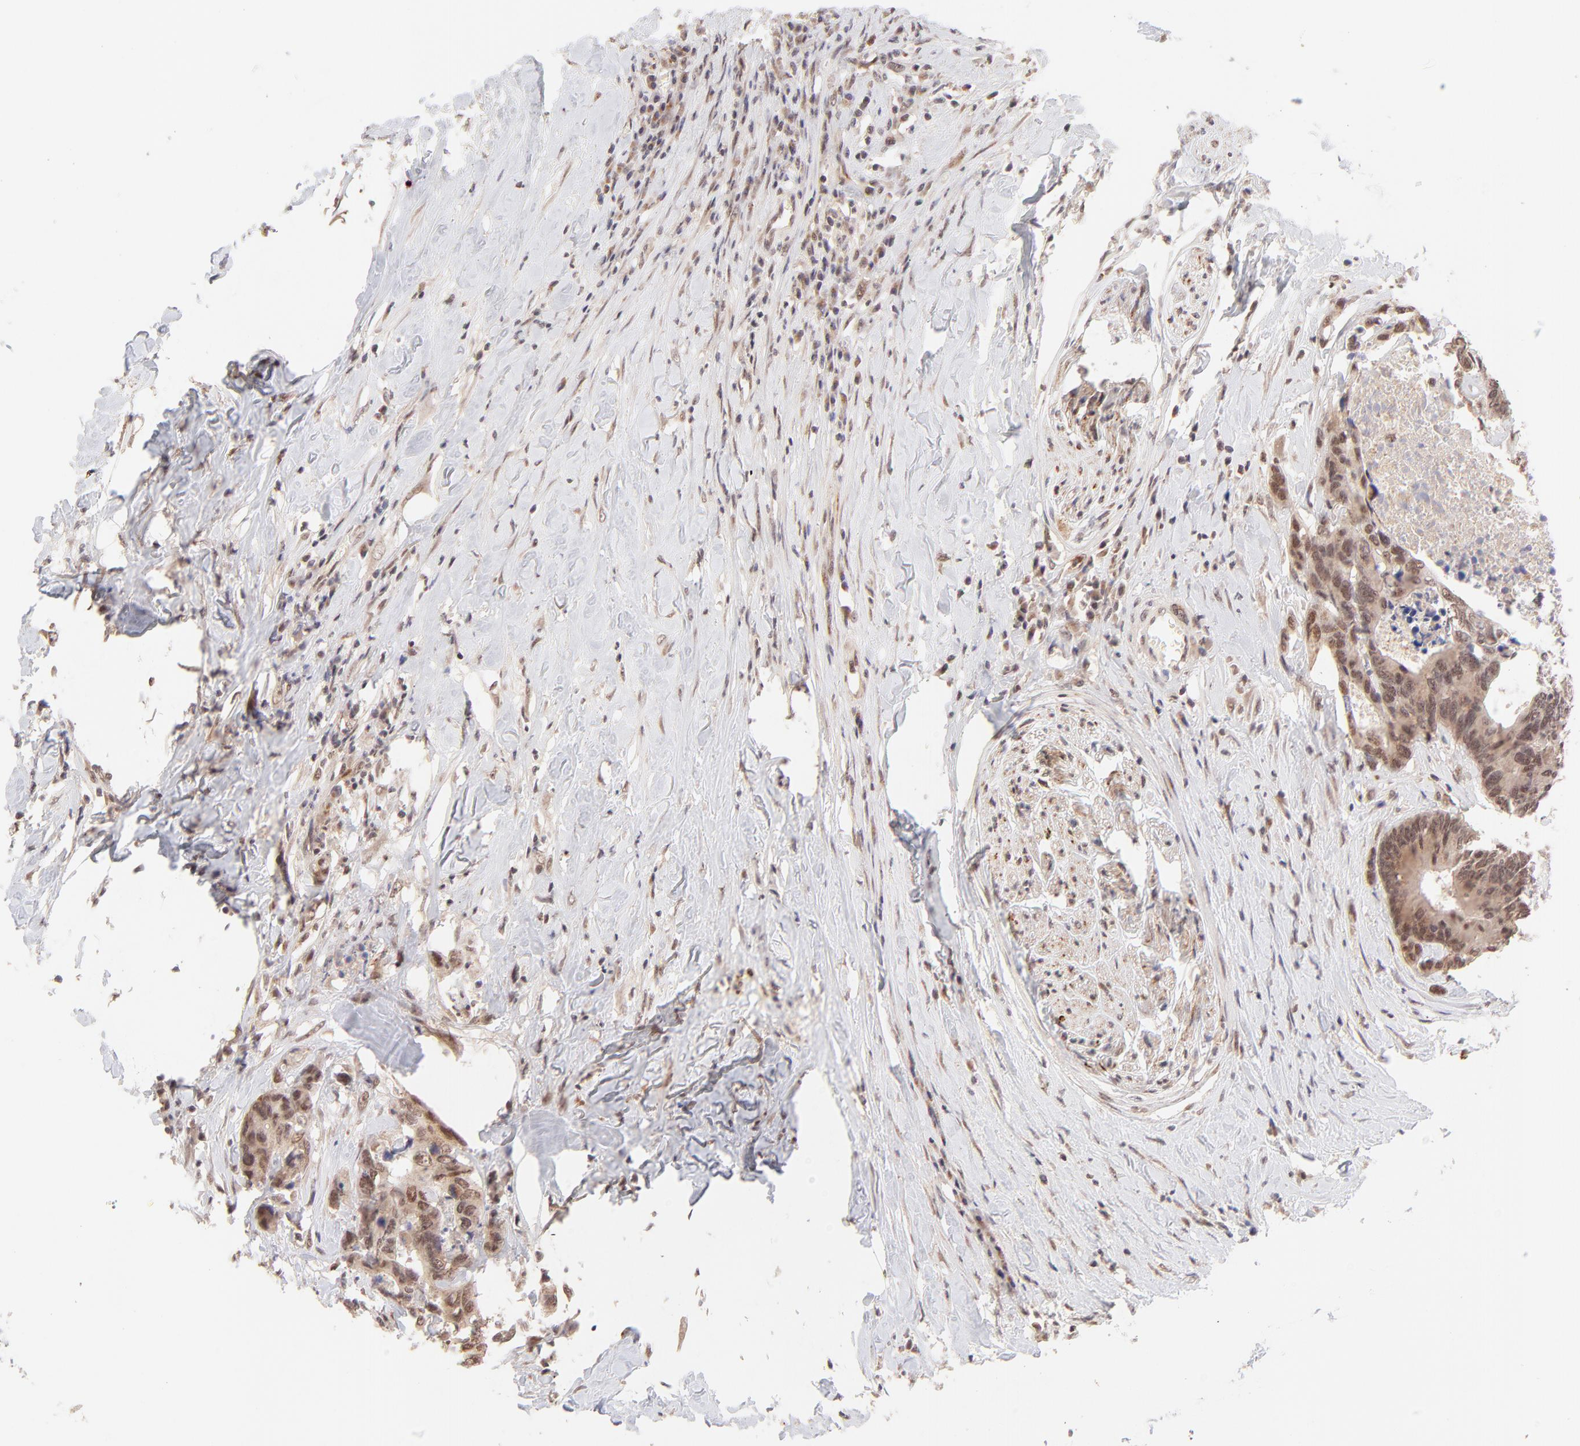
{"staining": {"intensity": "moderate", "quantity": ">75%", "location": "nuclear"}, "tissue": "colorectal cancer", "cell_type": "Tumor cells", "image_type": "cancer", "snomed": [{"axis": "morphology", "description": "Adenocarcinoma, NOS"}, {"axis": "topography", "description": "Rectum"}], "caption": "Immunohistochemical staining of colorectal cancer (adenocarcinoma) shows moderate nuclear protein expression in approximately >75% of tumor cells. The staining was performed using DAB (3,3'-diaminobenzidine), with brown indicating positive protein expression. Nuclei are stained blue with hematoxylin.", "gene": "MED12", "patient": {"sex": "male", "age": 55}}